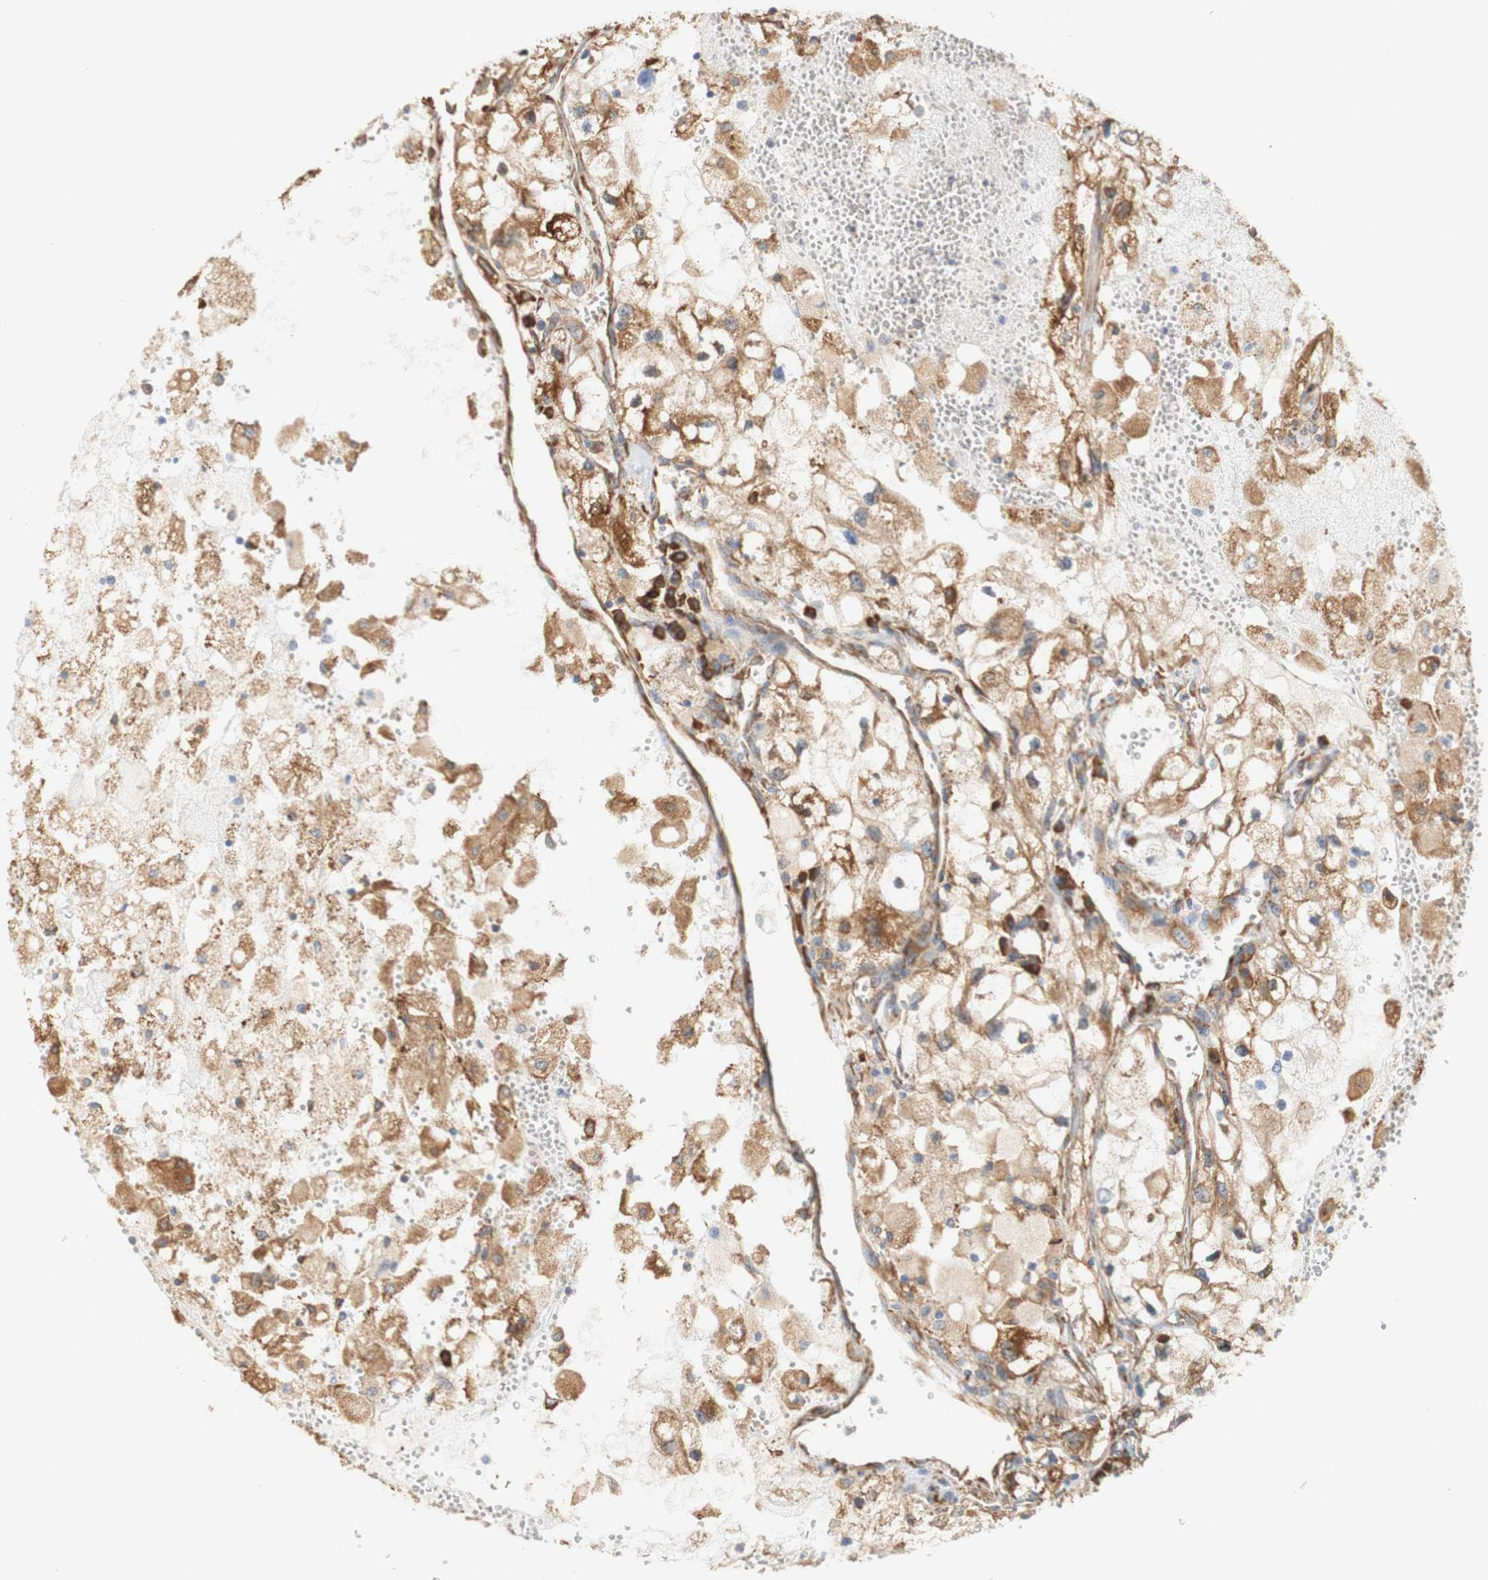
{"staining": {"intensity": "moderate", "quantity": ">75%", "location": "cytoplasmic/membranous"}, "tissue": "renal cancer", "cell_type": "Tumor cells", "image_type": "cancer", "snomed": [{"axis": "morphology", "description": "Adenocarcinoma, NOS"}, {"axis": "topography", "description": "Kidney"}], "caption": "Protein staining of renal adenocarcinoma tissue demonstrates moderate cytoplasmic/membranous positivity in approximately >75% of tumor cells.", "gene": "EIF2AK4", "patient": {"sex": "female", "age": 70}}